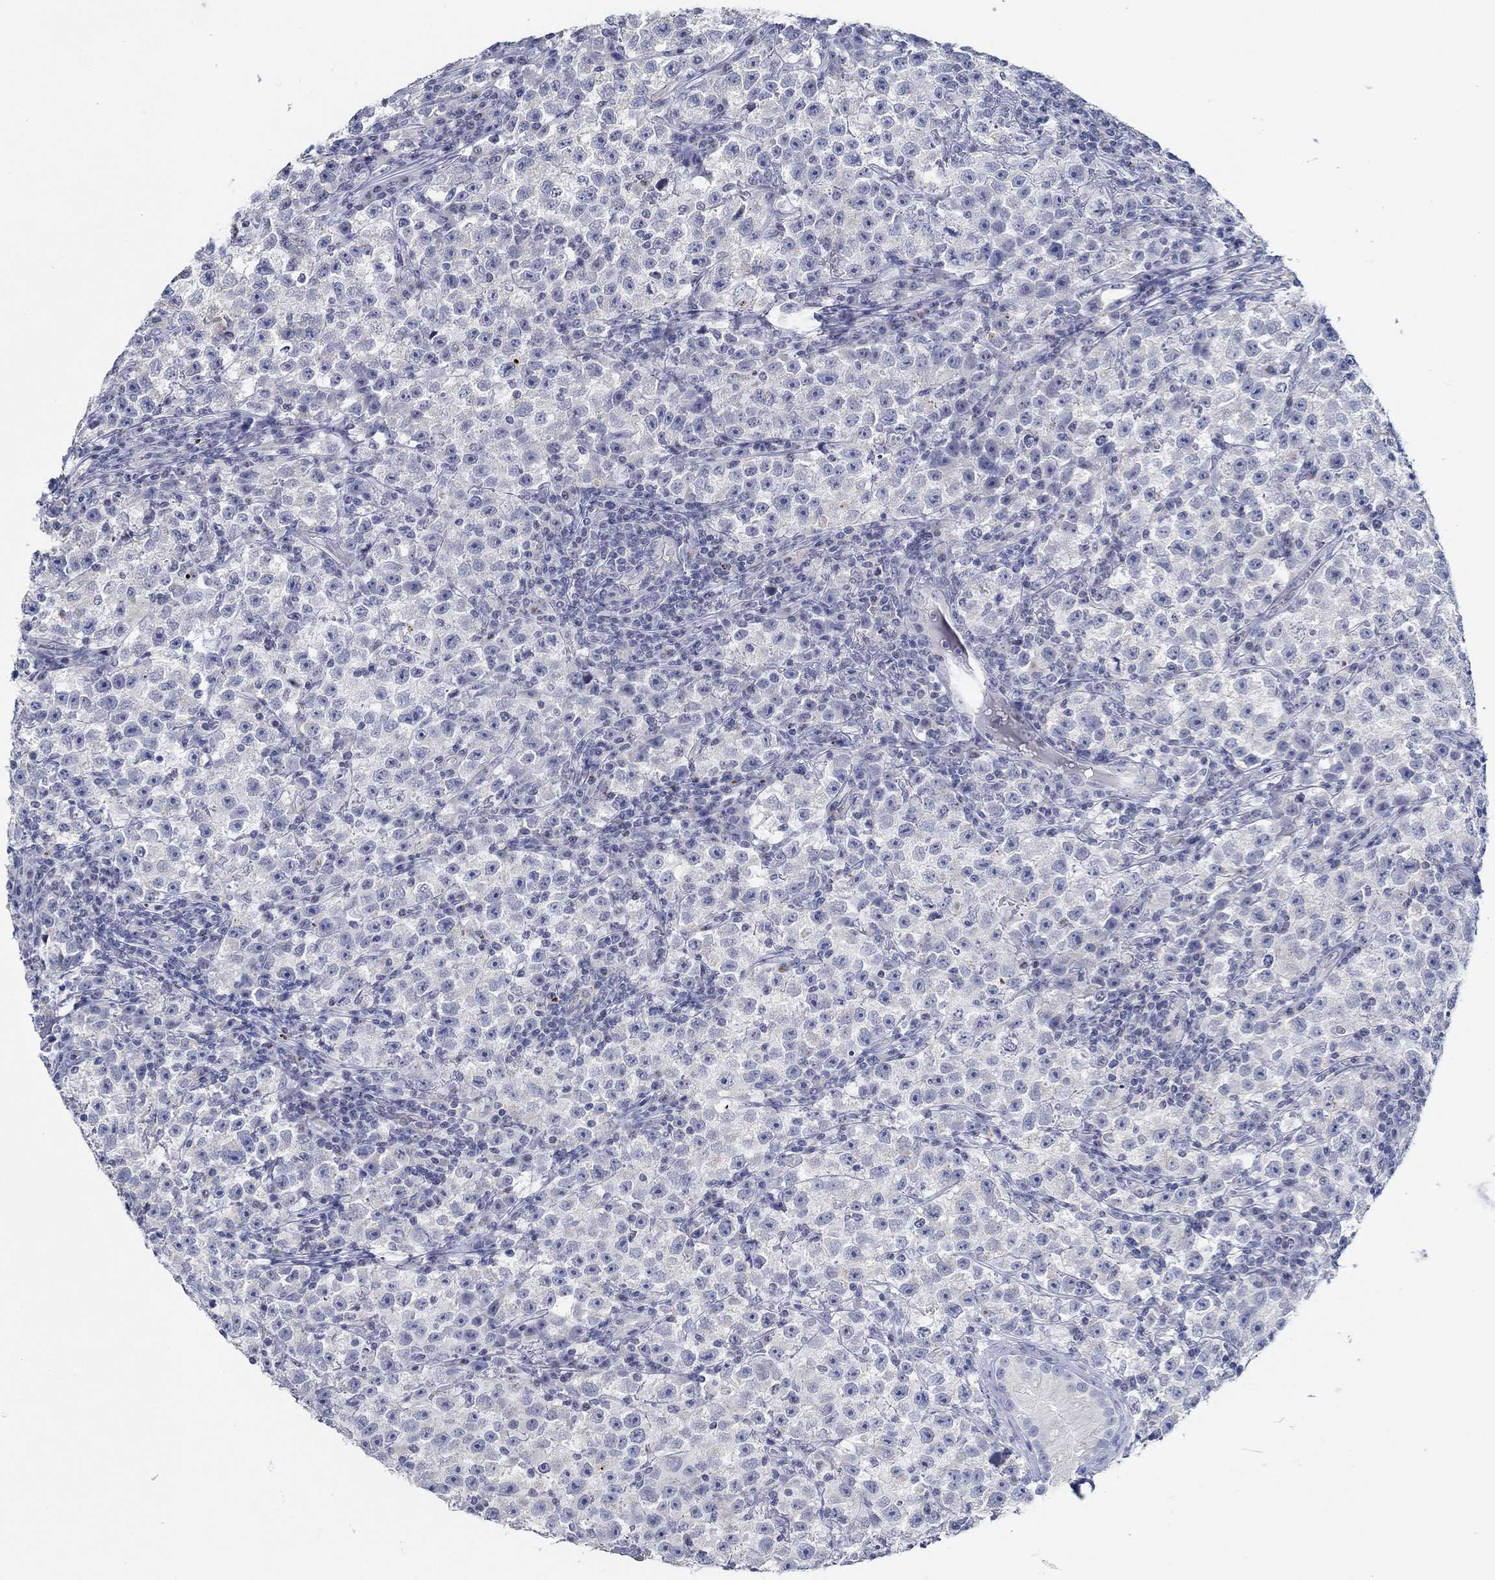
{"staining": {"intensity": "negative", "quantity": "none", "location": "none"}, "tissue": "testis cancer", "cell_type": "Tumor cells", "image_type": "cancer", "snomed": [{"axis": "morphology", "description": "Seminoma, NOS"}, {"axis": "topography", "description": "Testis"}], "caption": "DAB immunohistochemical staining of testis cancer (seminoma) exhibits no significant expression in tumor cells.", "gene": "GJA5", "patient": {"sex": "male", "age": 22}}